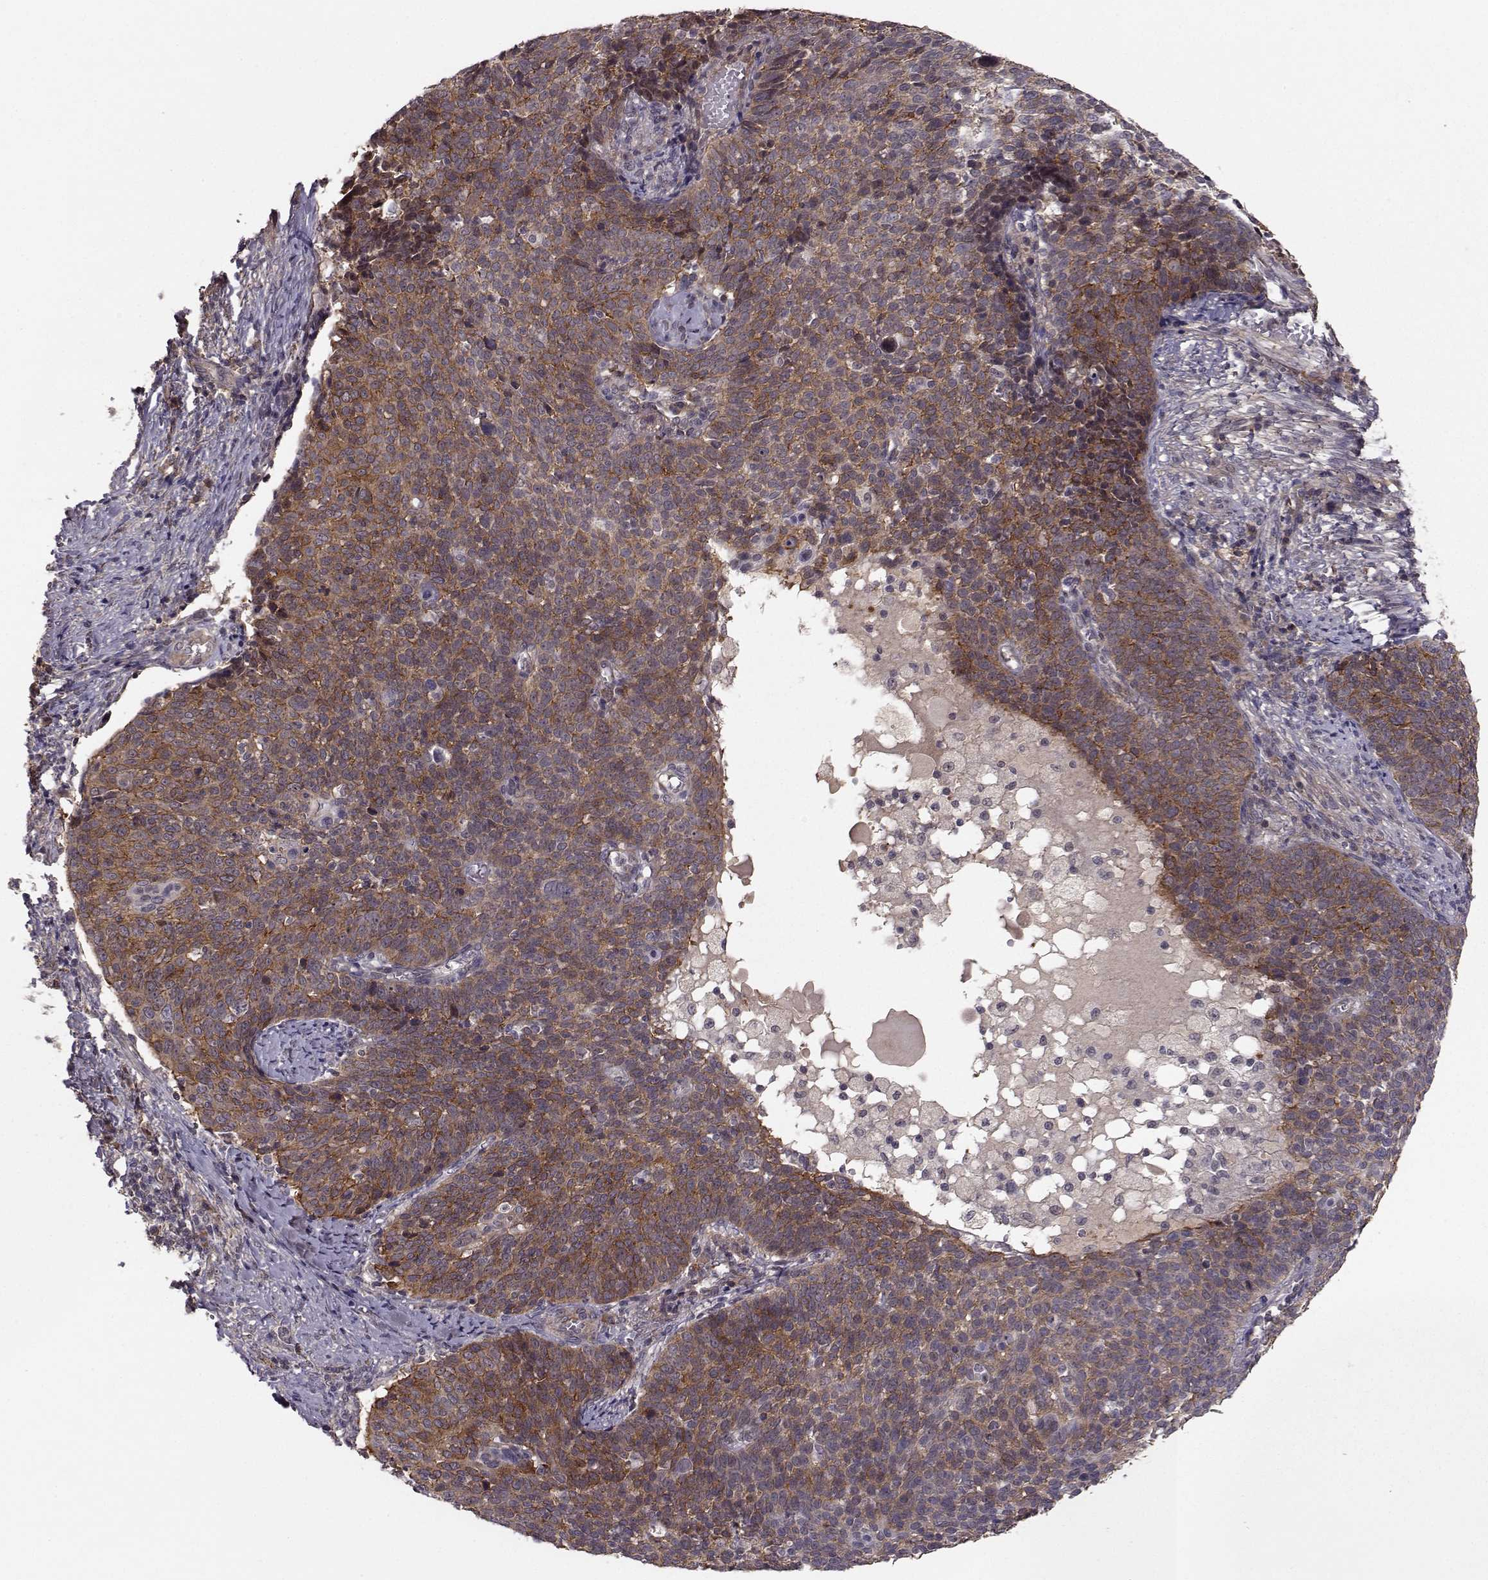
{"staining": {"intensity": "strong", "quantity": "25%-75%", "location": "cytoplasmic/membranous"}, "tissue": "cervical cancer", "cell_type": "Tumor cells", "image_type": "cancer", "snomed": [{"axis": "morphology", "description": "Squamous cell carcinoma, NOS"}, {"axis": "topography", "description": "Cervix"}], "caption": "Cervical squamous cell carcinoma stained for a protein exhibits strong cytoplasmic/membranous positivity in tumor cells.", "gene": "PLEKHG3", "patient": {"sex": "female", "age": 39}}